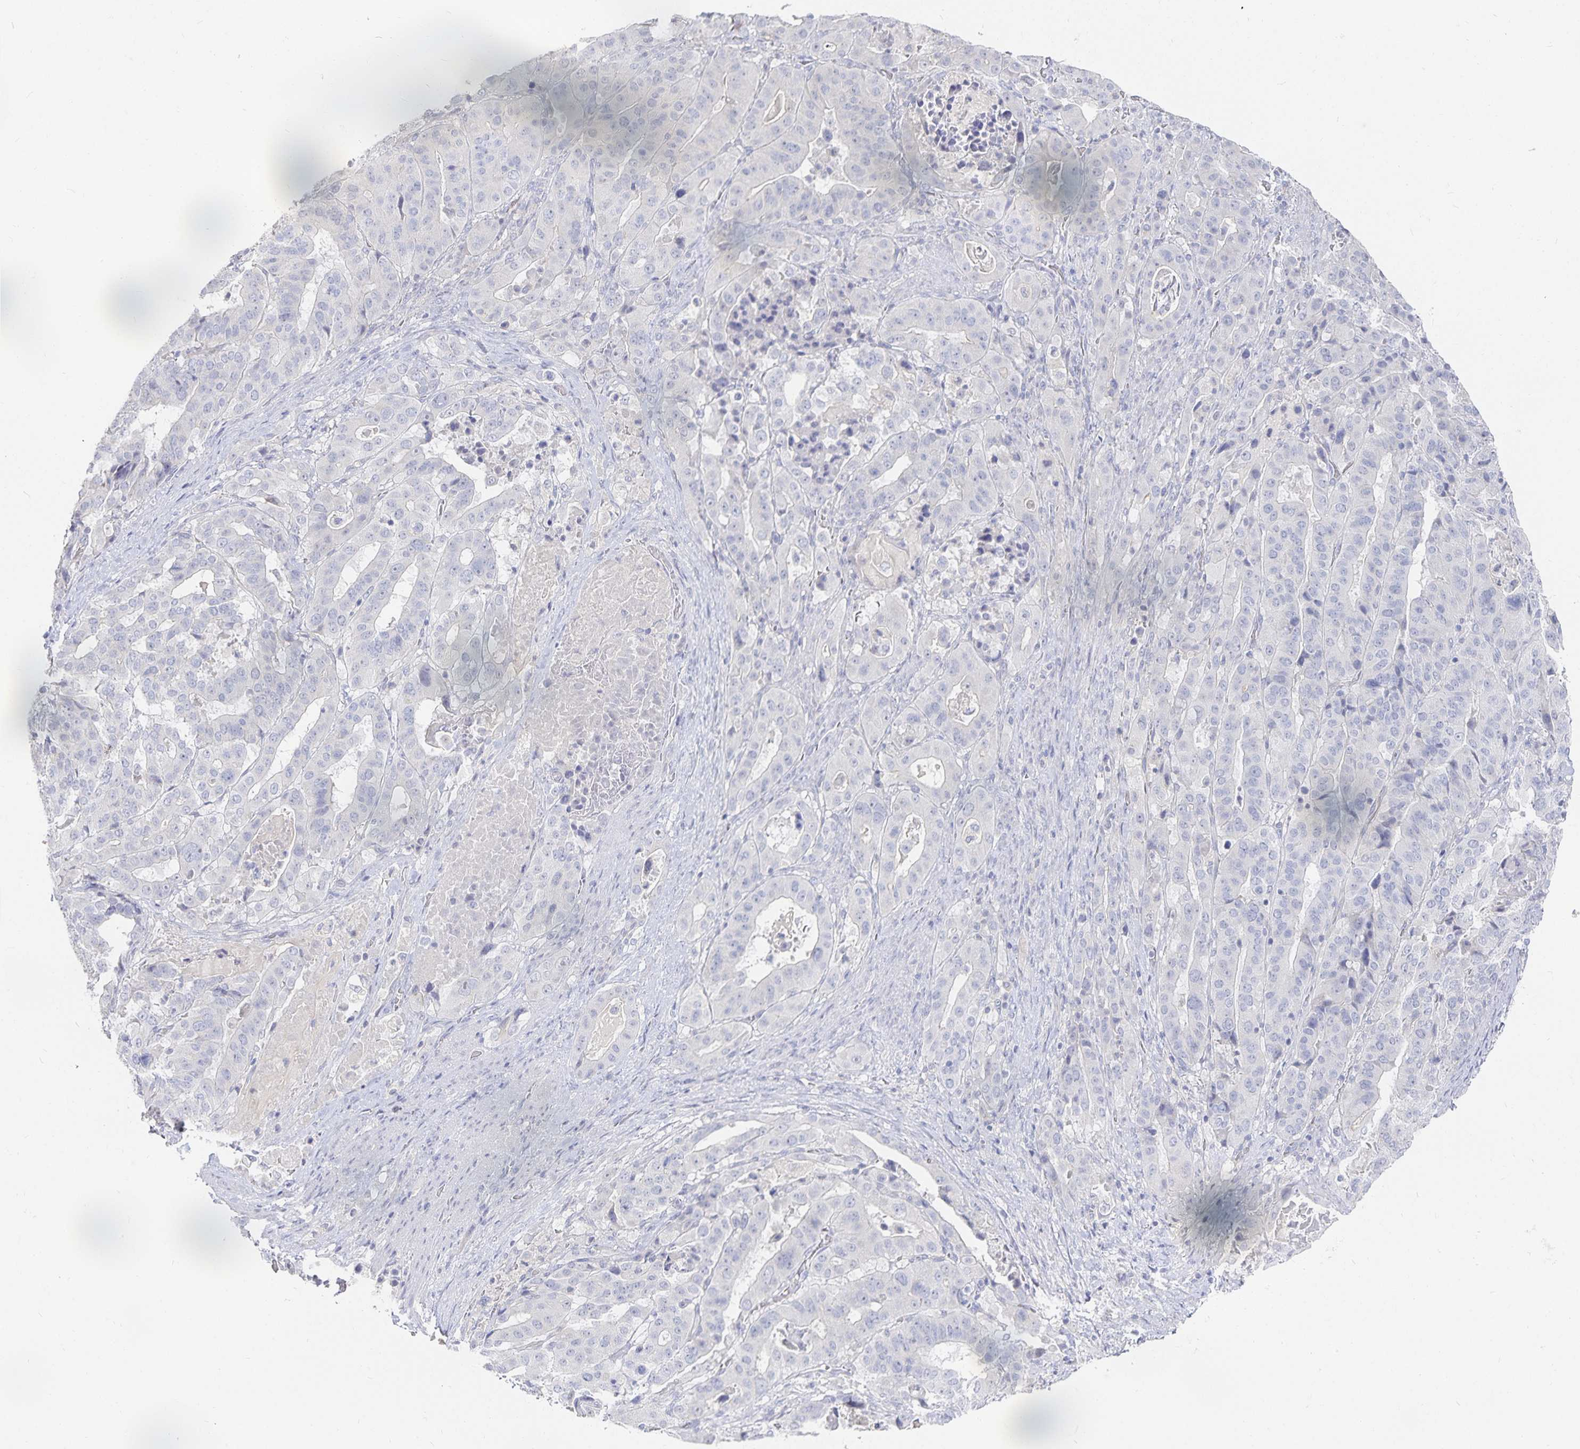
{"staining": {"intensity": "negative", "quantity": "none", "location": "none"}, "tissue": "stomach cancer", "cell_type": "Tumor cells", "image_type": "cancer", "snomed": [{"axis": "morphology", "description": "Adenocarcinoma, NOS"}, {"axis": "topography", "description": "Stomach"}], "caption": "Histopathology image shows no protein positivity in tumor cells of stomach cancer (adenocarcinoma) tissue. (DAB immunohistochemistry, high magnification).", "gene": "DNAH9", "patient": {"sex": "male", "age": 48}}